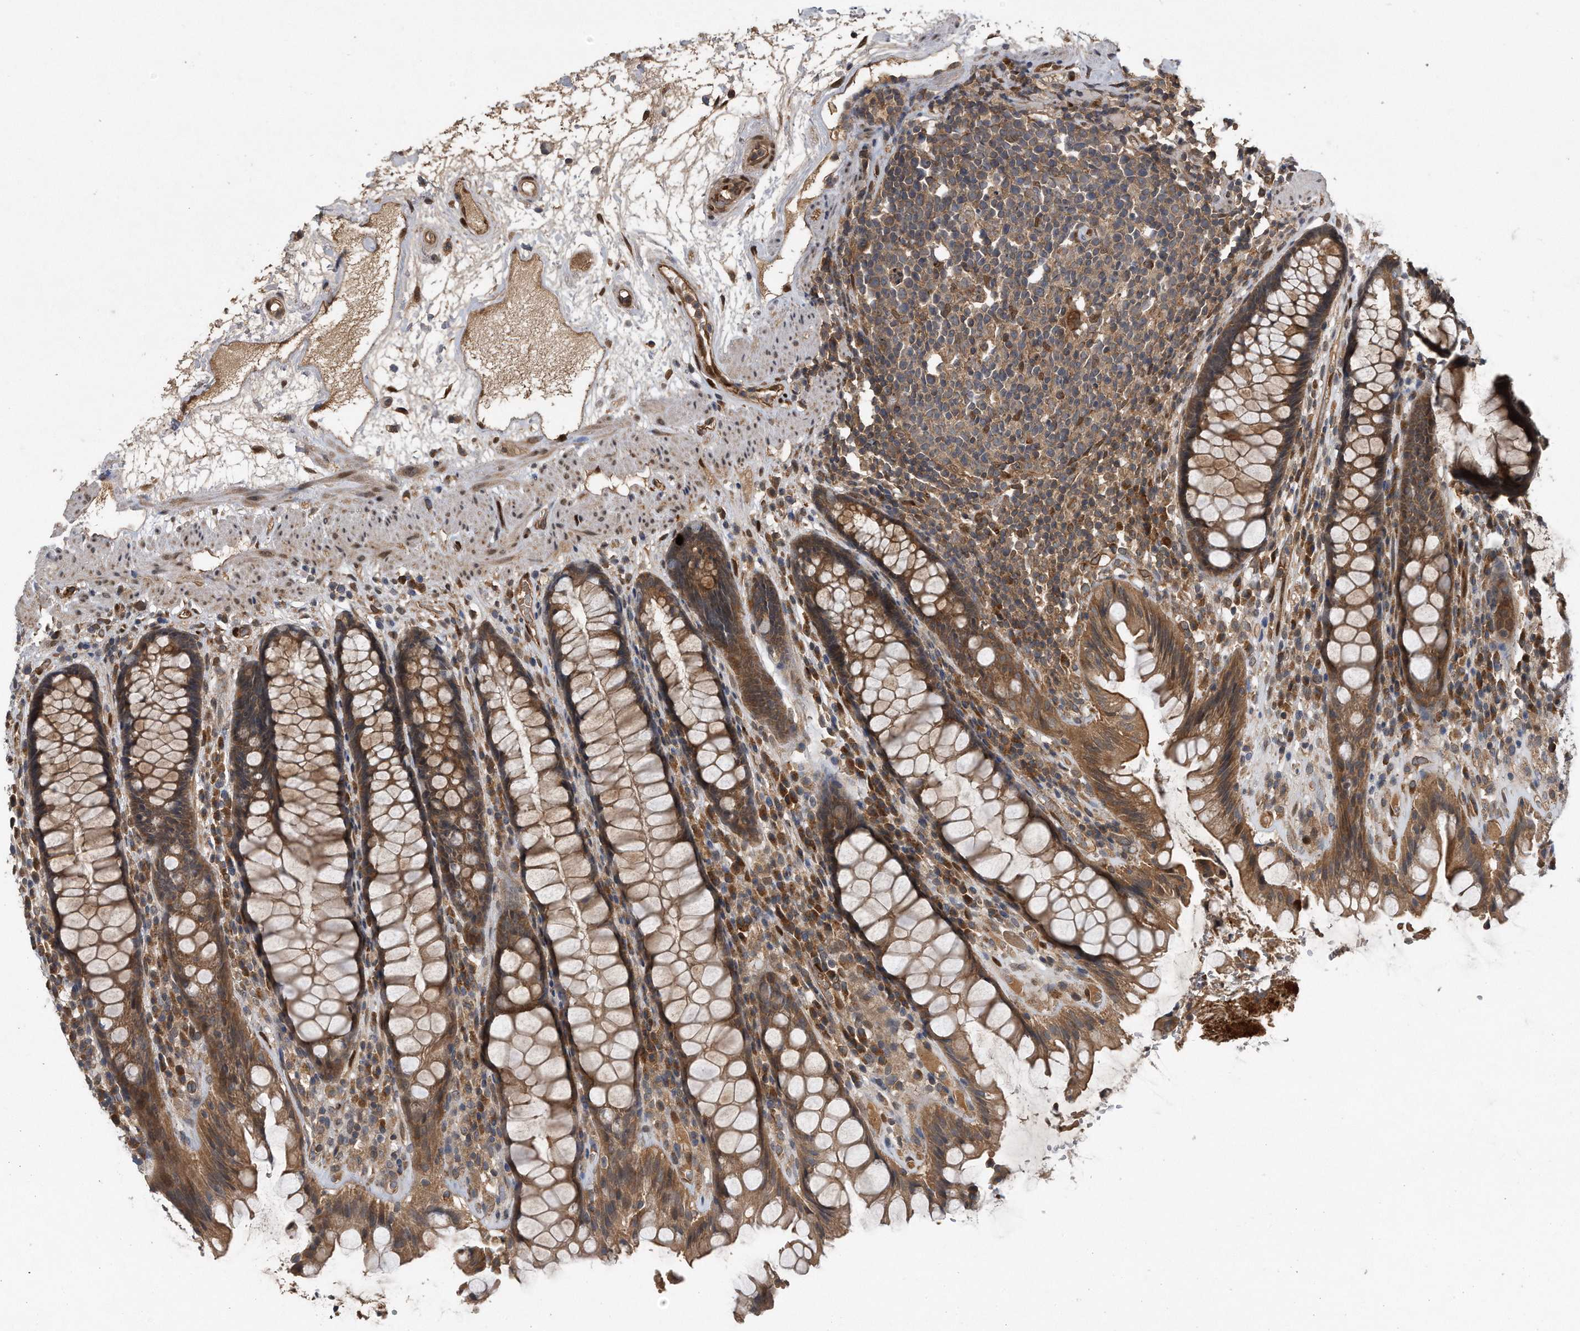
{"staining": {"intensity": "moderate", "quantity": ">75%", "location": "cytoplasmic/membranous"}, "tissue": "rectum", "cell_type": "Glandular cells", "image_type": "normal", "snomed": [{"axis": "morphology", "description": "Normal tissue, NOS"}, {"axis": "topography", "description": "Rectum"}], "caption": "This image demonstrates benign rectum stained with immunohistochemistry to label a protein in brown. The cytoplasmic/membranous of glandular cells show moderate positivity for the protein. Nuclei are counter-stained blue.", "gene": "ZNF79", "patient": {"sex": "male", "age": 64}}